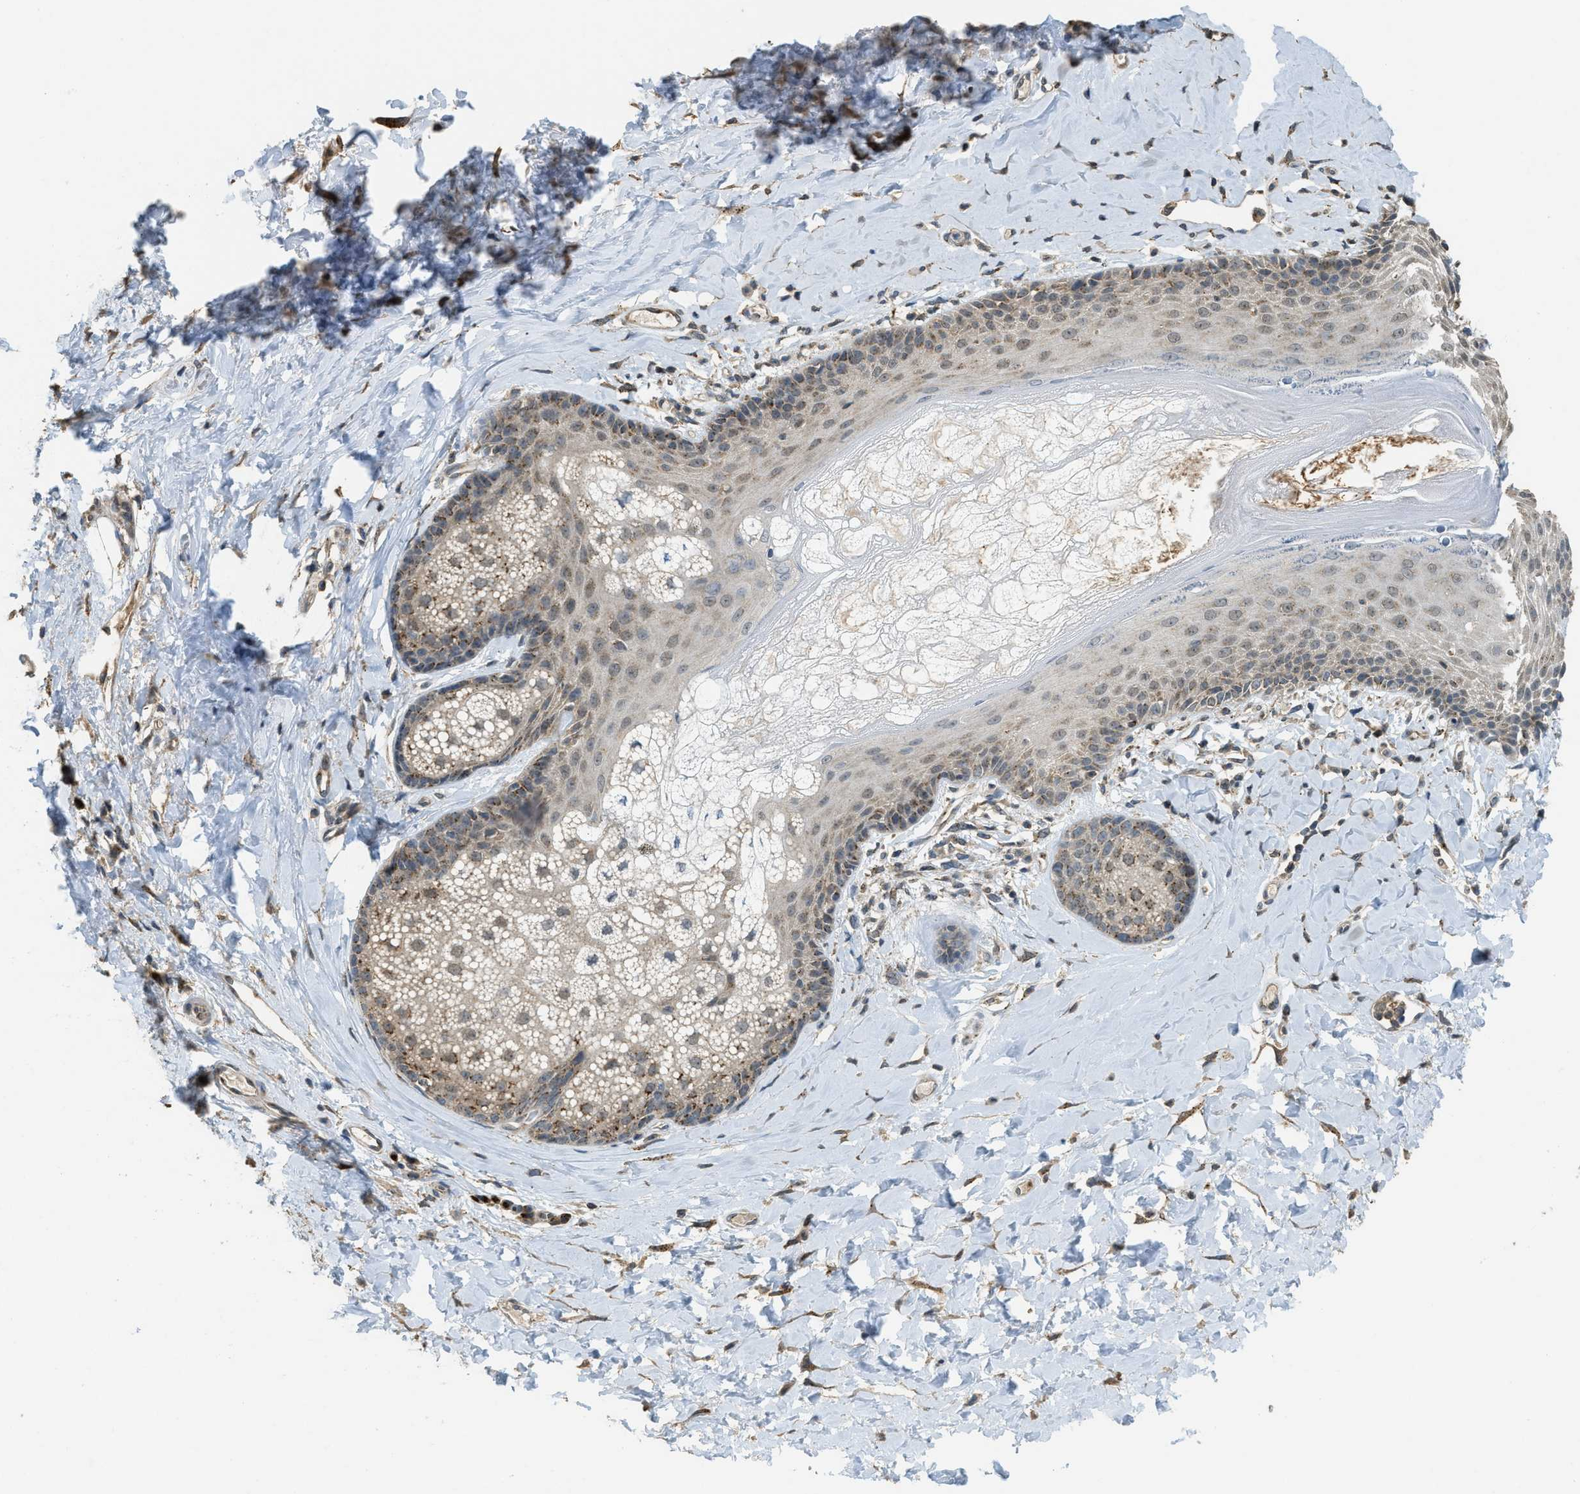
{"staining": {"intensity": "moderate", "quantity": ">75%", "location": "cytoplasmic/membranous"}, "tissue": "skin", "cell_type": "Epidermal cells", "image_type": "normal", "snomed": [{"axis": "morphology", "description": "Normal tissue, NOS"}, {"axis": "topography", "description": "Anal"}], "caption": "A medium amount of moderate cytoplasmic/membranous staining is appreciated in approximately >75% of epidermal cells in unremarkable skin.", "gene": "IPO7", "patient": {"sex": "male", "age": 69}}